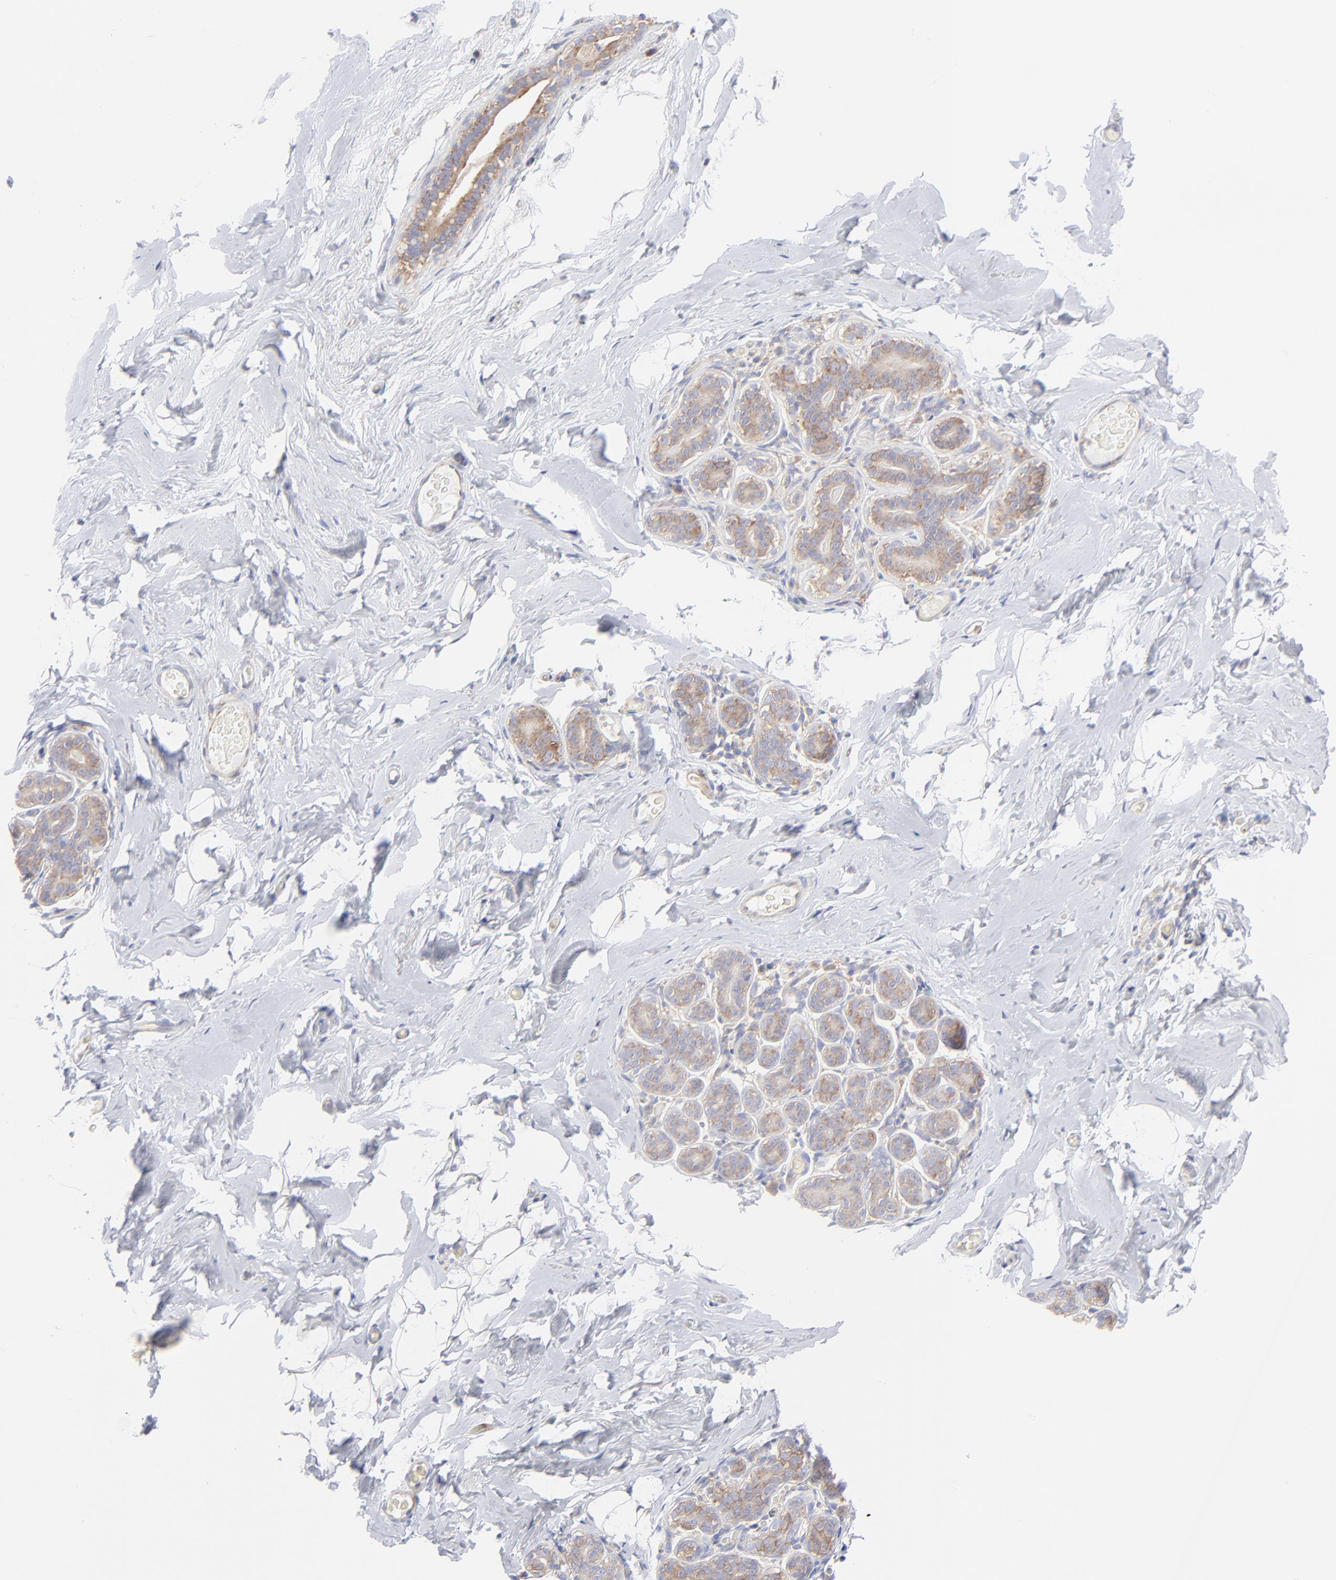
{"staining": {"intensity": "negative", "quantity": "none", "location": "none"}, "tissue": "breast", "cell_type": "Adipocytes", "image_type": "normal", "snomed": [{"axis": "morphology", "description": "Normal tissue, NOS"}, {"axis": "topography", "description": "Breast"}, {"axis": "topography", "description": "Soft tissue"}], "caption": "Breast was stained to show a protein in brown. There is no significant expression in adipocytes. (DAB (3,3'-diaminobenzidine) immunohistochemistry, high magnification).", "gene": "EIF2AK2", "patient": {"sex": "female", "age": 75}}